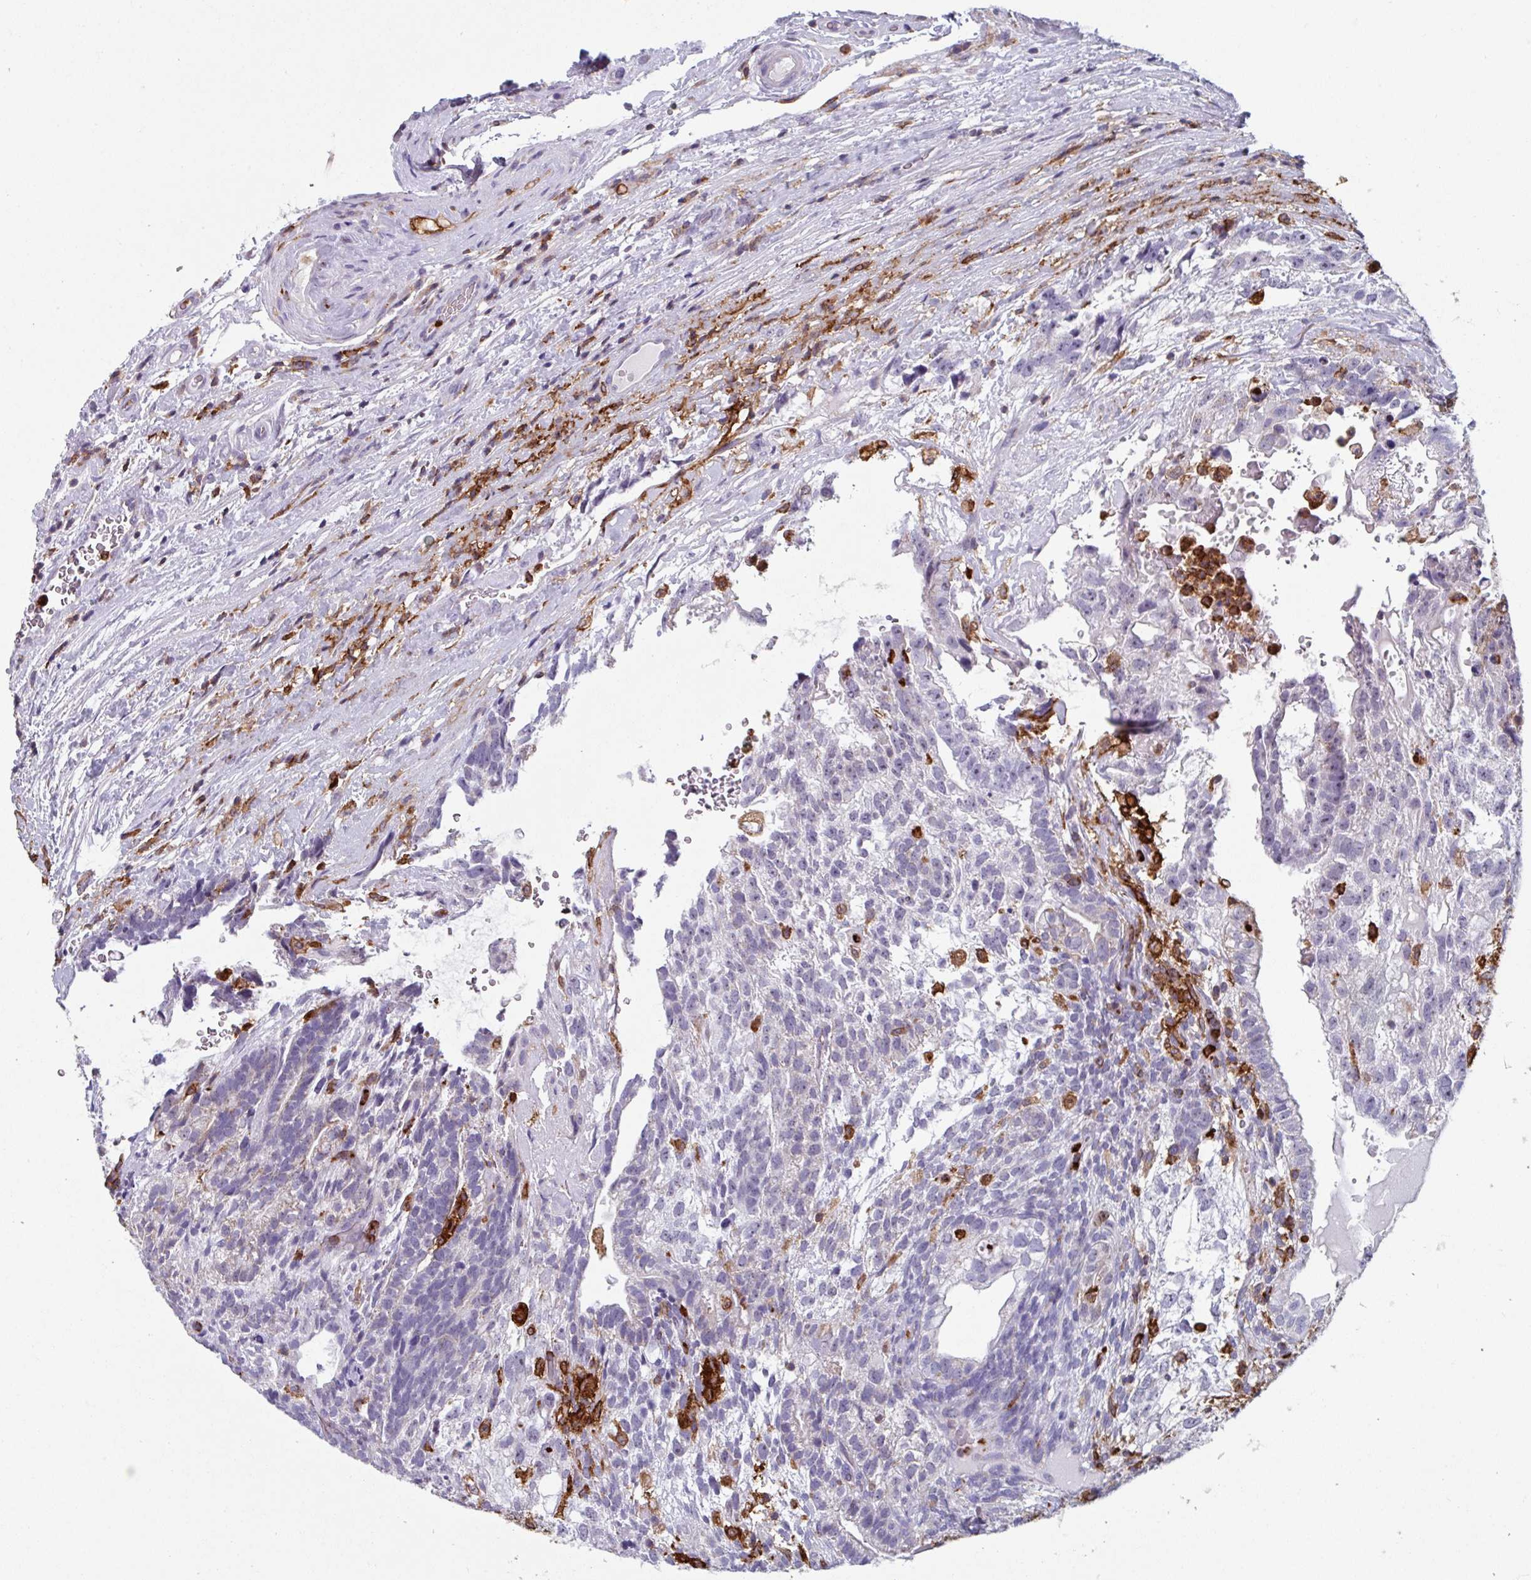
{"staining": {"intensity": "negative", "quantity": "none", "location": "none"}, "tissue": "testis cancer", "cell_type": "Tumor cells", "image_type": "cancer", "snomed": [{"axis": "morphology", "description": "Seminoma, NOS"}, {"axis": "morphology", "description": "Carcinoma, Embryonal, NOS"}, {"axis": "topography", "description": "Testis"}], "caption": "This is a photomicrograph of immunohistochemistry (IHC) staining of testis cancer (seminoma), which shows no staining in tumor cells. (DAB (3,3'-diaminobenzidine) immunohistochemistry (IHC) visualized using brightfield microscopy, high magnification).", "gene": "EXOSC5", "patient": {"sex": "male", "age": 41}}